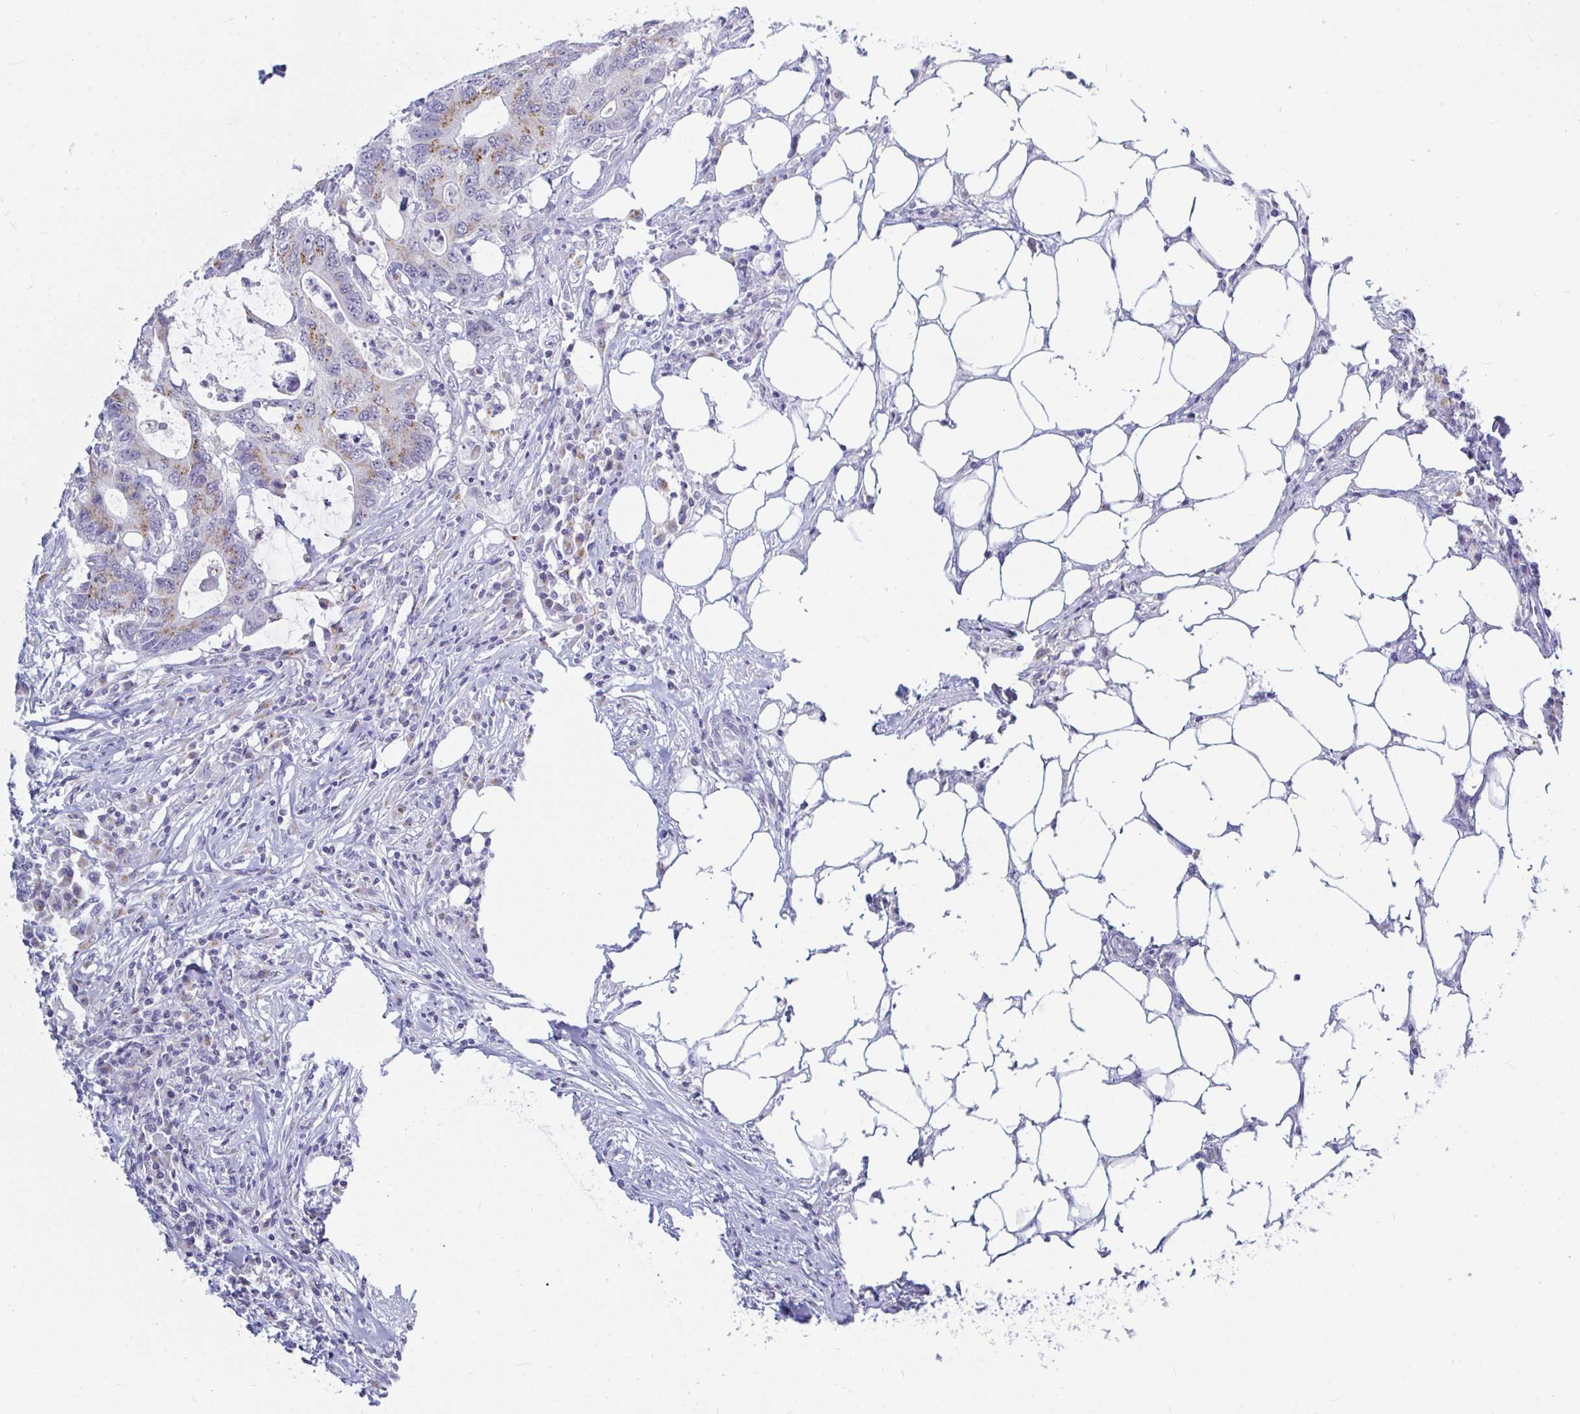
{"staining": {"intensity": "weak", "quantity": ">75%", "location": "cytoplasmic/membranous"}, "tissue": "colorectal cancer", "cell_type": "Tumor cells", "image_type": "cancer", "snomed": [{"axis": "morphology", "description": "Adenocarcinoma, NOS"}, {"axis": "topography", "description": "Colon"}], "caption": "About >75% of tumor cells in human colorectal cancer show weak cytoplasmic/membranous protein positivity as visualized by brown immunohistochemical staining.", "gene": "OR51D1", "patient": {"sex": "male", "age": 71}}